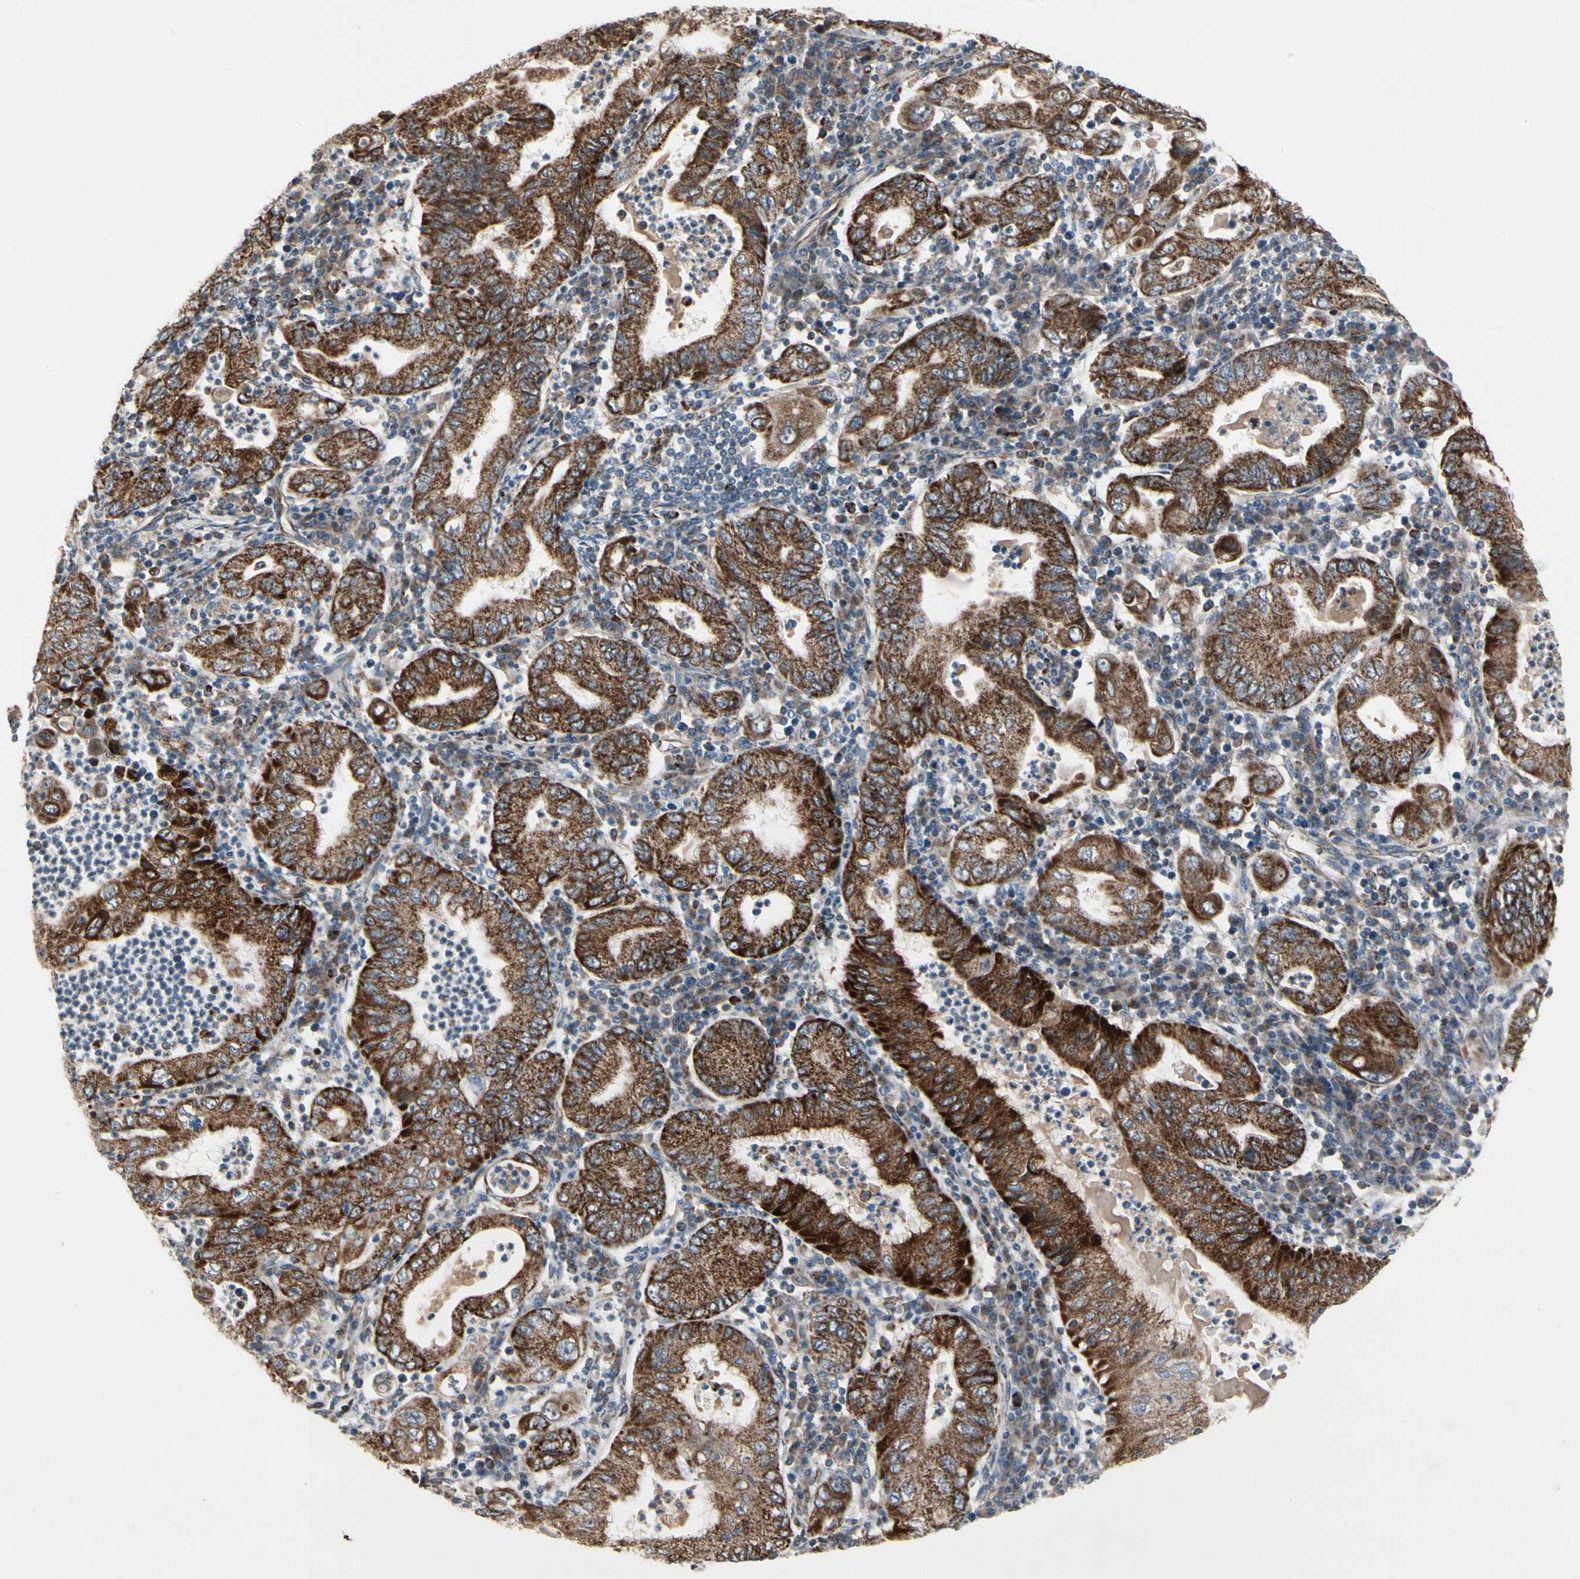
{"staining": {"intensity": "moderate", "quantity": ">75%", "location": "cytoplasmic/membranous"}, "tissue": "stomach cancer", "cell_type": "Tumor cells", "image_type": "cancer", "snomed": [{"axis": "morphology", "description": "Normal tissue, NOS"}, {"axis": "morphology", "description": "Adenocarcinoma, NOS"}, {"axis": "topography", "description": "Esophagus"}, {"axis": "topography", "description": "Stomach, upper"}, {"axis": "topography", "description": "Peripheral nerve tissue"}], "caption": "This photomicrograph reveals stomach adenocarcinoma stained with immunohistochemistry to label a protein in brown. The cytoplasmic/membranous of tumor cells show moderate positivity for the protein. Nuclei are counter-stained blue.", "gene": "CPT1A", "patient": {"sex": "male", "age": 62}}